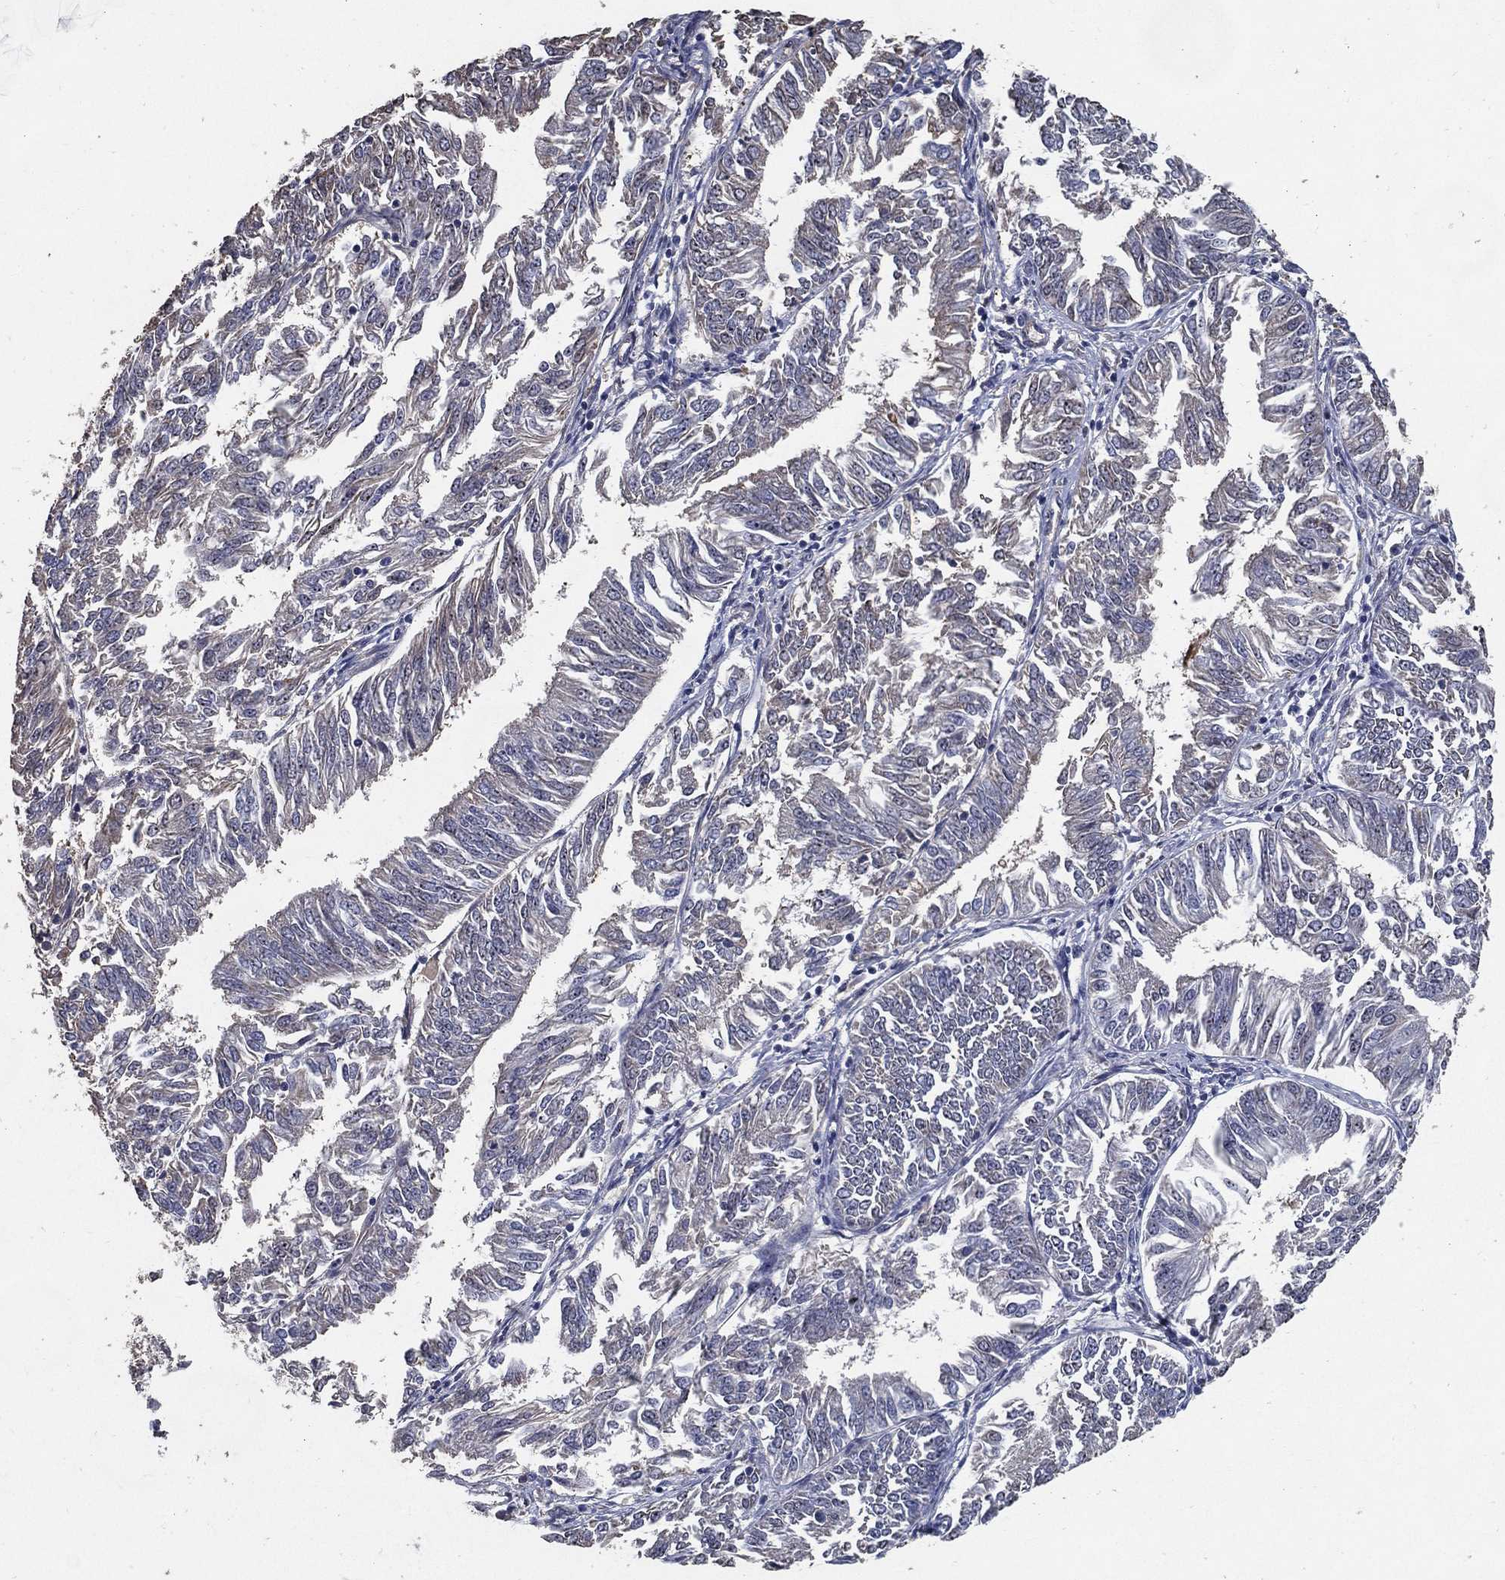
{"staining": {"intensity": "negative", "quantity": "none", "location": "none"}, "tissue": "endometrial cancer", "cell_type": "Tumor cells", "image_type": "cancer", "snomed": [{"axis": "morphology", "description": "Adenocarcinoma, NOS"}, {"axis": "topography", "description": "Endometrium"}], "caption": "A high-resolution image shows immunohistochemistry (IHC) staining of endometrial cancer, which exhibits no significant staining in tumor cells.", "gene": "EFNA1", "patient": {"sex": "female", "age": 58}}